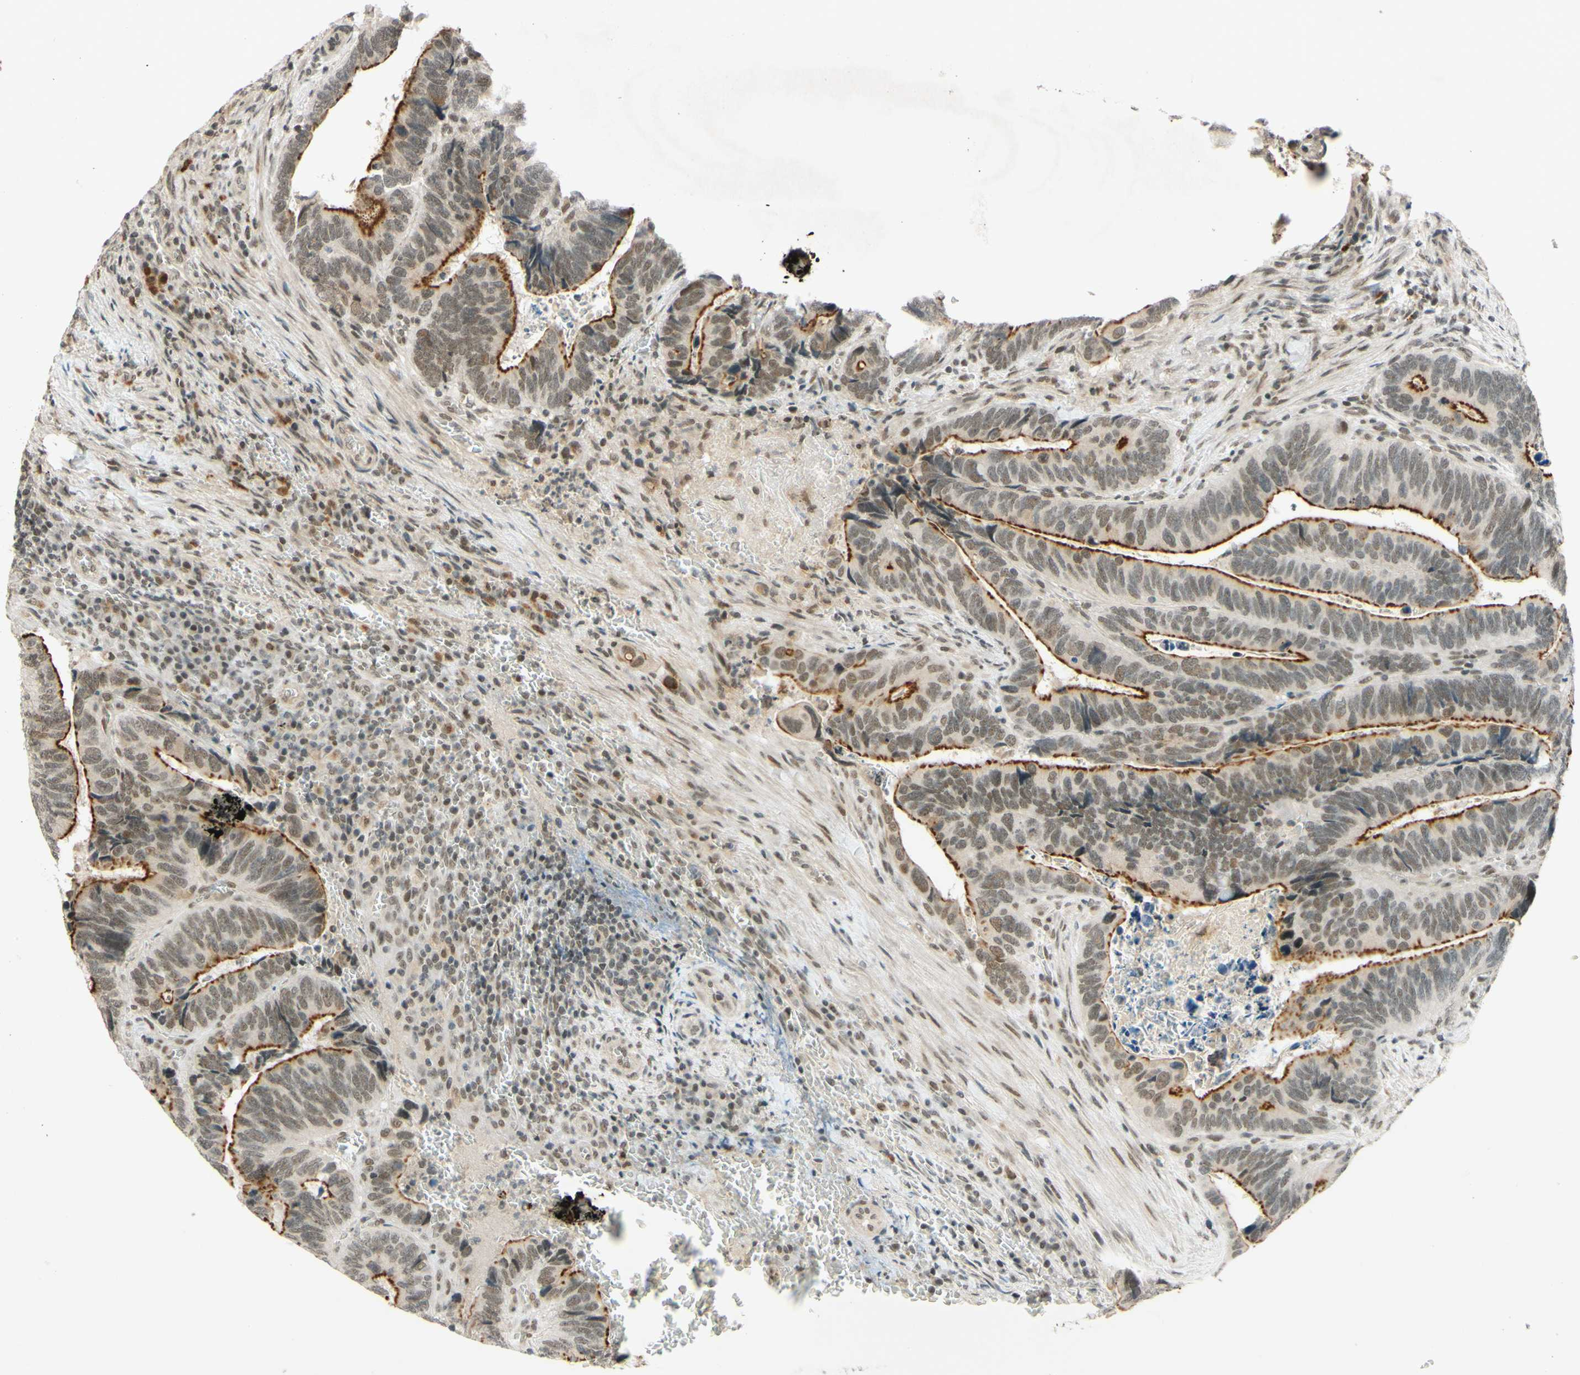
{"staining": {"intensity": "strong", "quantity": ">75%", "location": "cytoplasmic/membranous,nuclear"}, "tissue": "colorectal cancer", "cell_type": "Tumor cells", "image_type": "cancer", "snomed": [{"axis": "morphology", "description": "Adenocarcinoma, NOS"}, {"axis": "topography", "description": "Colon"}], "caption": "Colorectal cancer (adenocarcinoma) stained with a protein marker exhibits strong staining in tumor cells.", "gene": "SMARCB1", "patient": {"sex": "male", "age": 72}}